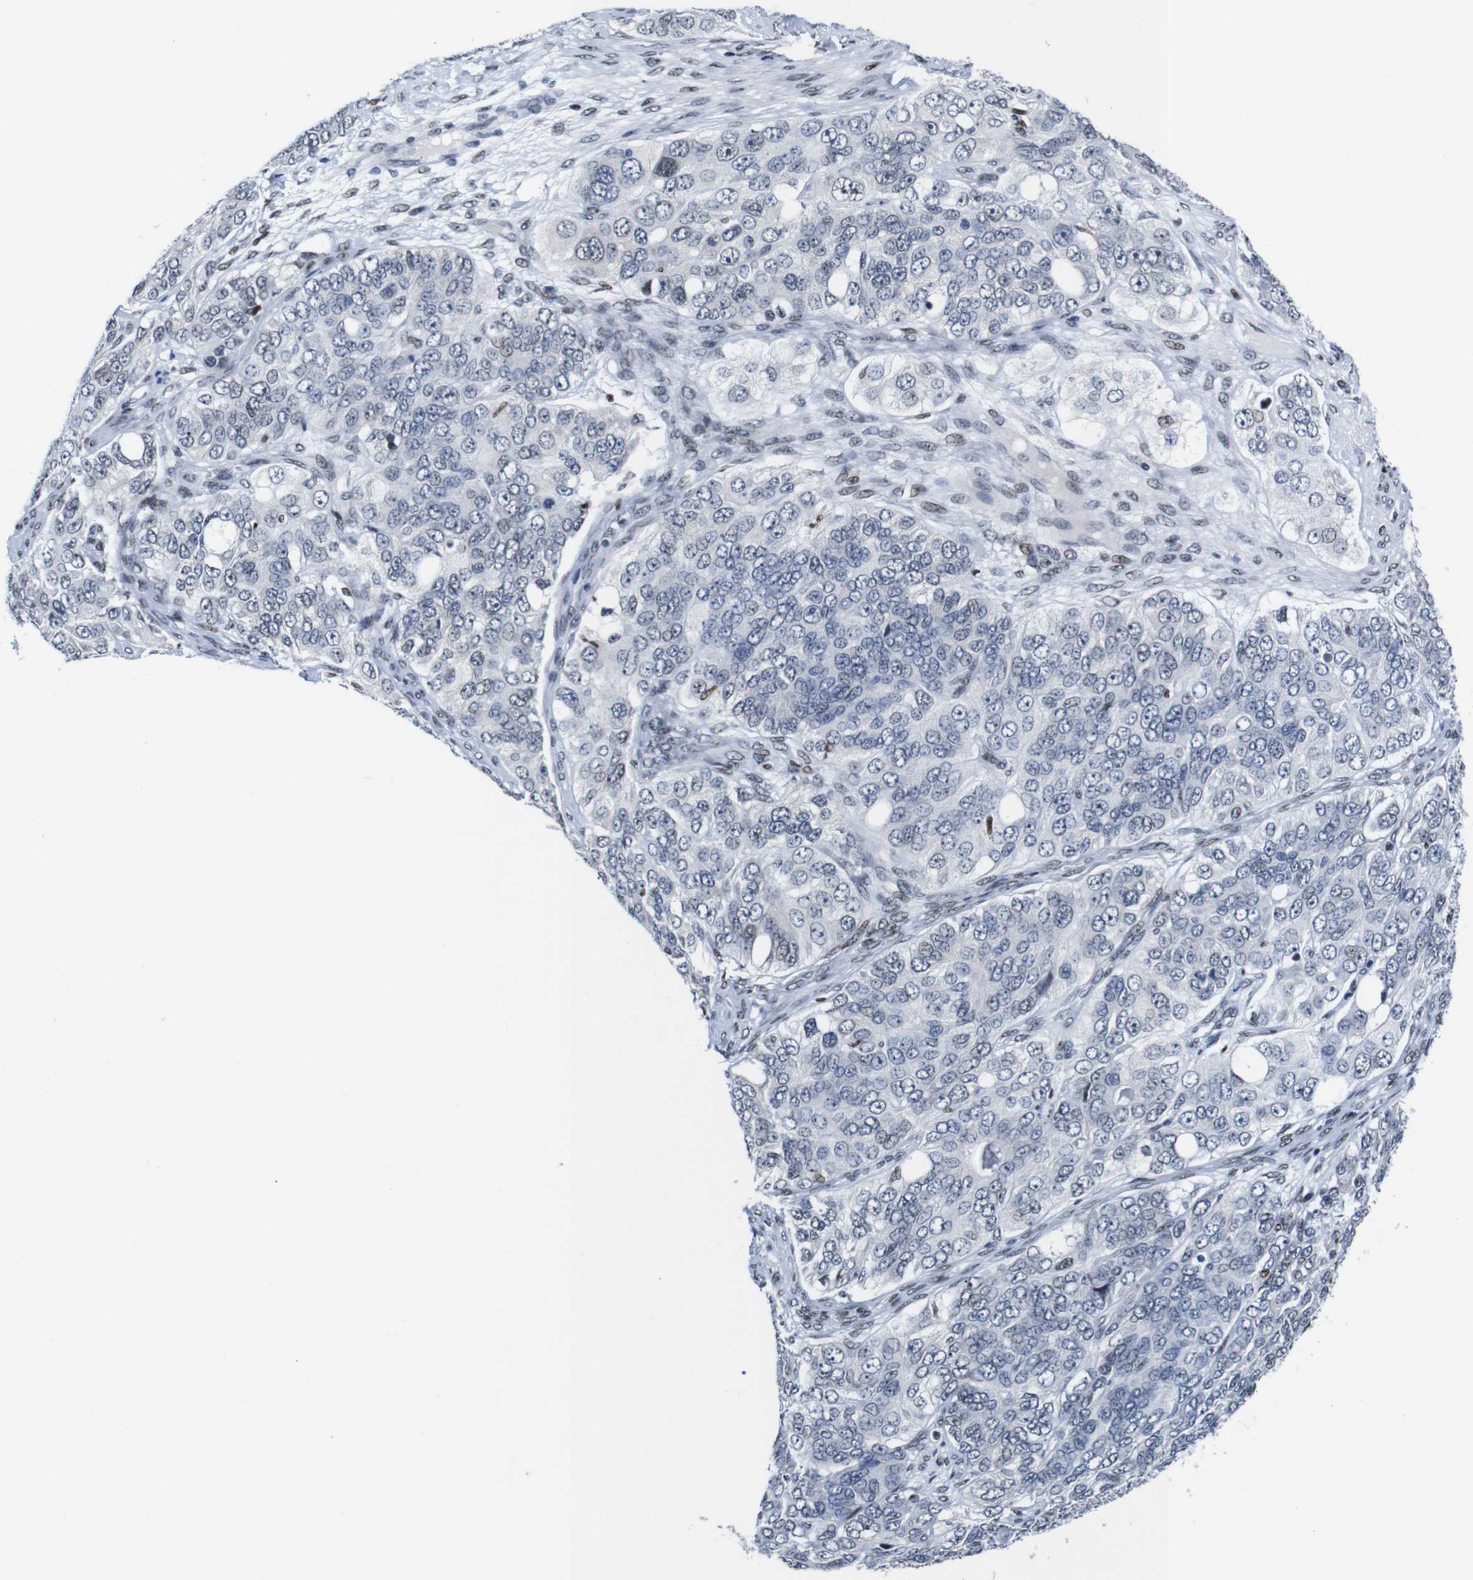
{"staining": {"intensity": "negative", "quantity": "none", "location": "none"}, "tissue": "ovarian cancer", "cell_type": "Tumor cells", "image_type": "cancer", "snomed": [{"axis": "morphology", "description": "Carcinoma, endometroid"}, {"axis": "topography", "description": "Ovary"}], "caption": "High magnification brightfield microscopy of ovarian cancer (endometroid carcinoma) stained with DAB (3,3'-diaminobenzidine) (brown) and counterstained with hematoxylin (blue): tumor cells show no significant expression. Nuclei are stained in blue.", "gene": "GATA6", "patient": {"sex": "female", "age": 51}}